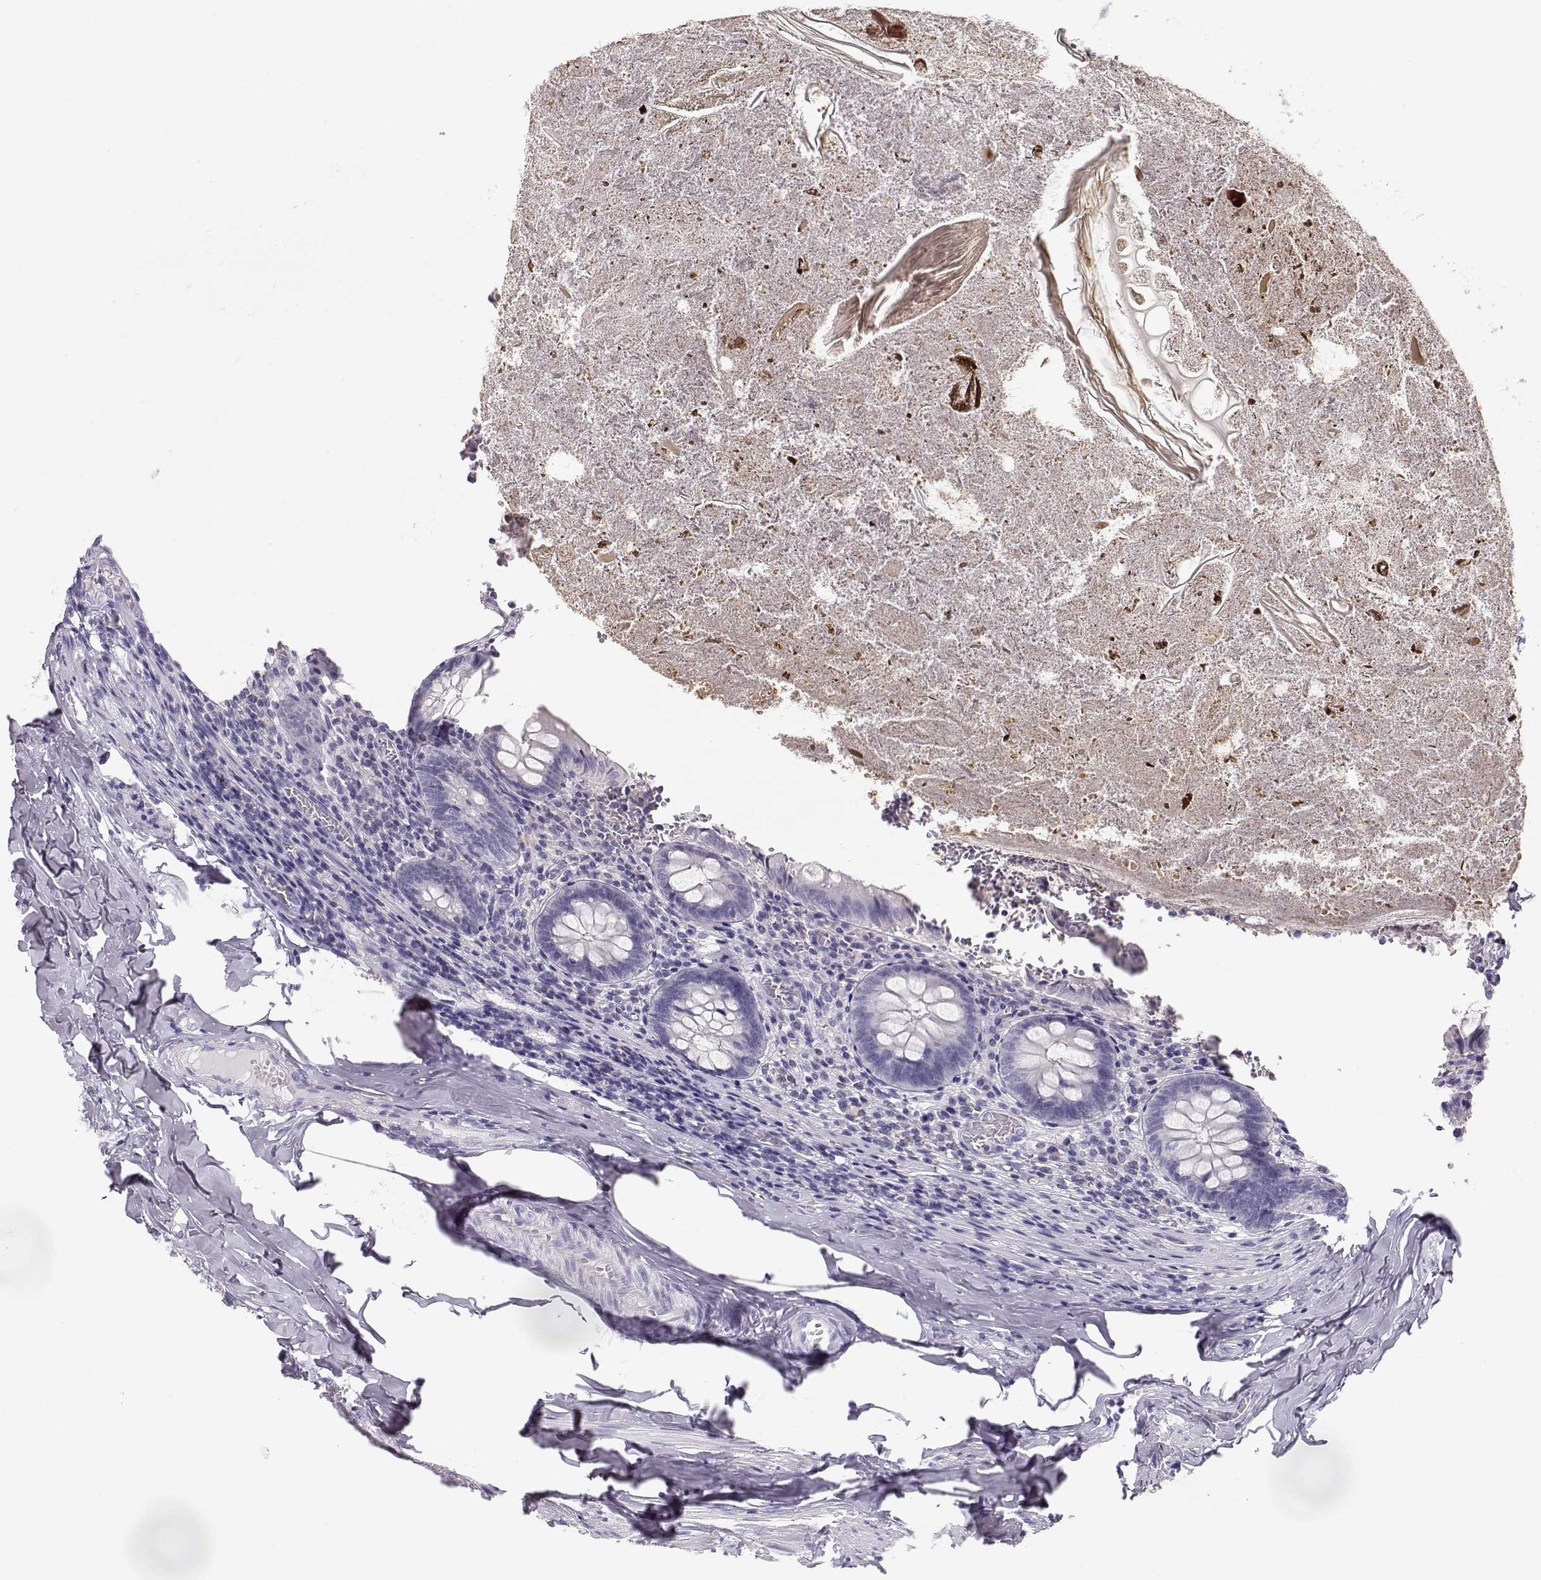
{"staining": {"intensity": "negative", "quantity": "none", "location": "none"}, "tissue": "appendix", "cell_type": "Glandular cells", "image_type": "normal", "snomed": [{"axis": "morphology", "description": "Normal tissue, NOS"}, {"axis": "topography", "description": "Appendix"}], "caption": "Immunohistochemical staining of unremarkable human appendix exhibits no significant expression in glandular cells. (Brightfield microscopy of DAB immunohistochemistry (IHC) at high magnification).", "gene": "LEPR", "patient": {"sex": "female", "age": 23}}